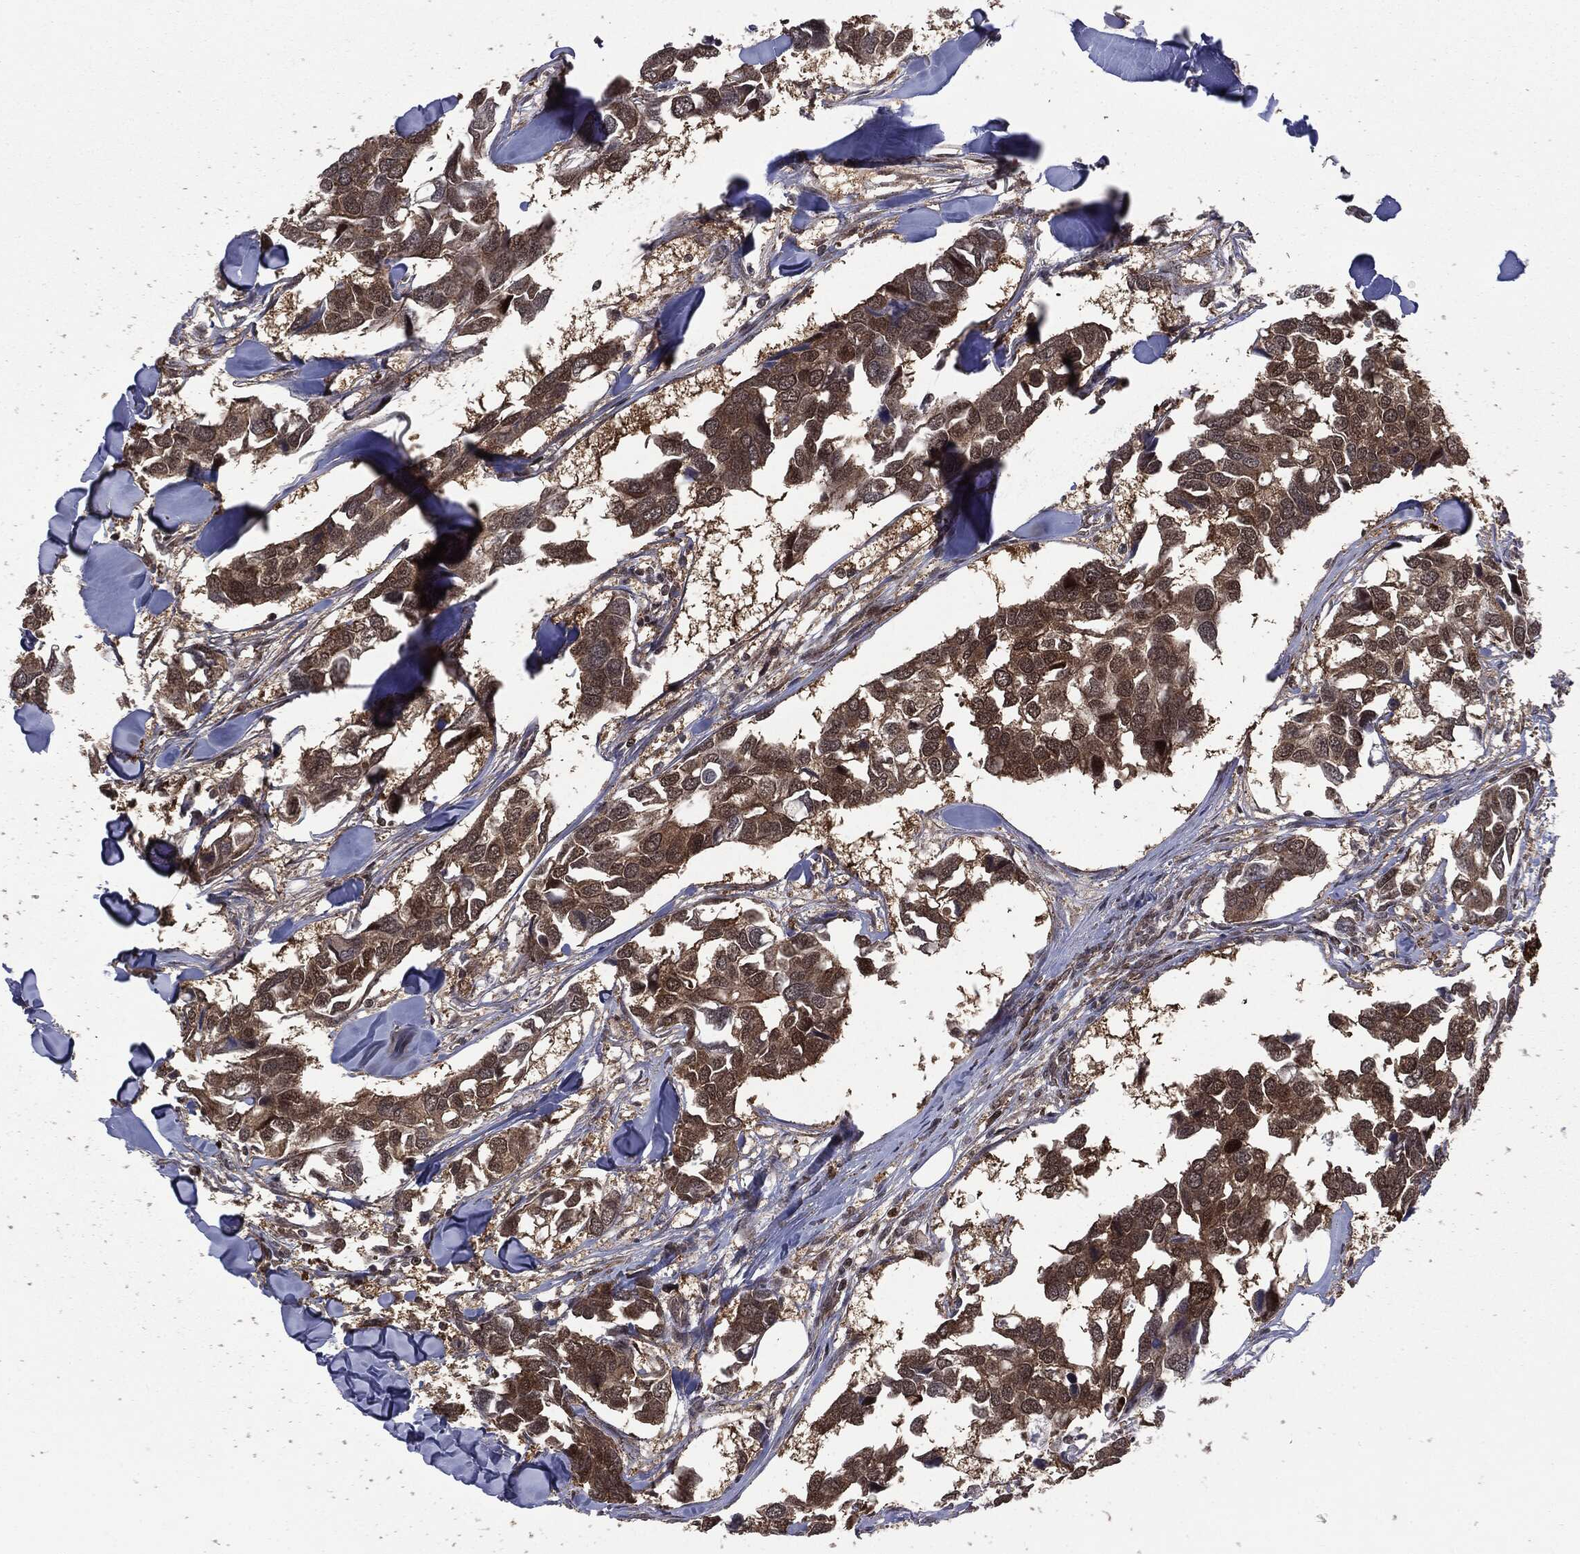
{"staining": {"intensity": "weak", "quantity": ">75%", "location": "cytoplasmic/membranous,nuclear"}, "tissue": "breast cancer", "cell_type": "Tumor cells", "image_type": "cancer", "snomed": [{"axis": "morphology", "description": "Duct carcinoma"}, {"axis": "topography", "description": "Breast"}], "caption": "This is an image of immunohistochemistry staining of breast cancer (invasive ductal carcinoma), which shows weak expression in the cytoplasmic/membranous and nuclear of tumor cells.", "gene": "PTPA", "patient": {"sex": "female", "age": 83}}